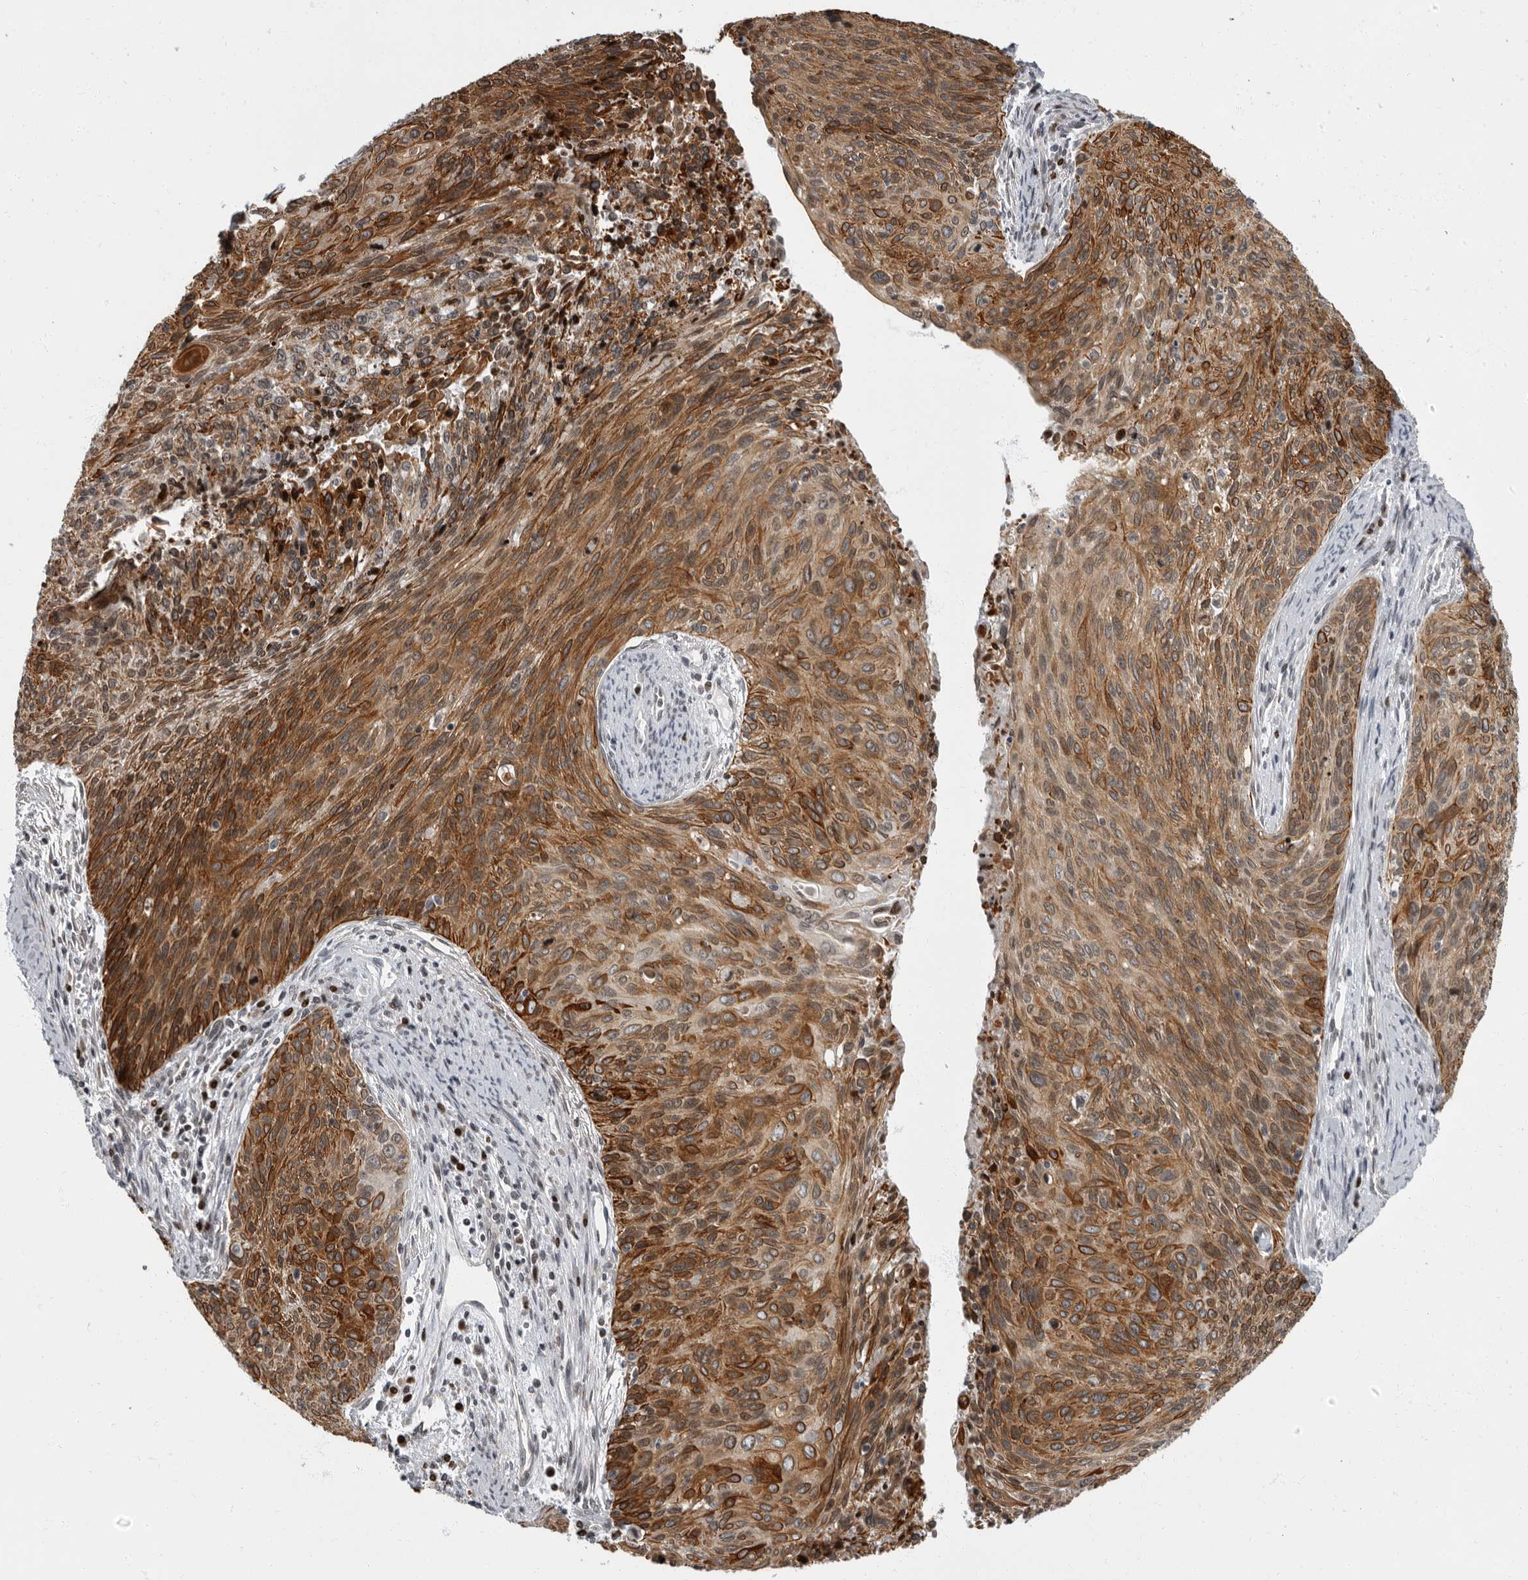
{"staining": {"intensity": "strong", "quantity": ">75%", "location": "cytoplasmic/membranous"}, "tissue": "cervical cancer", "cell_type": "Tumor cells", "image_type": "cancer", "snomed": [{"axis": "morphology", "description": "Squamous cell carcinoma, NOS"}, {"axis": "topography", "description": "Cervix"}], "caption": "The photomicrograph shows a brown stain indicating the presence of a protein in the cytoplasmic/membranous of tumor cells in cervical squamous cell carcinoma.", "gene": "EVI5", "patient": {"sex": "female", "age": 55}}